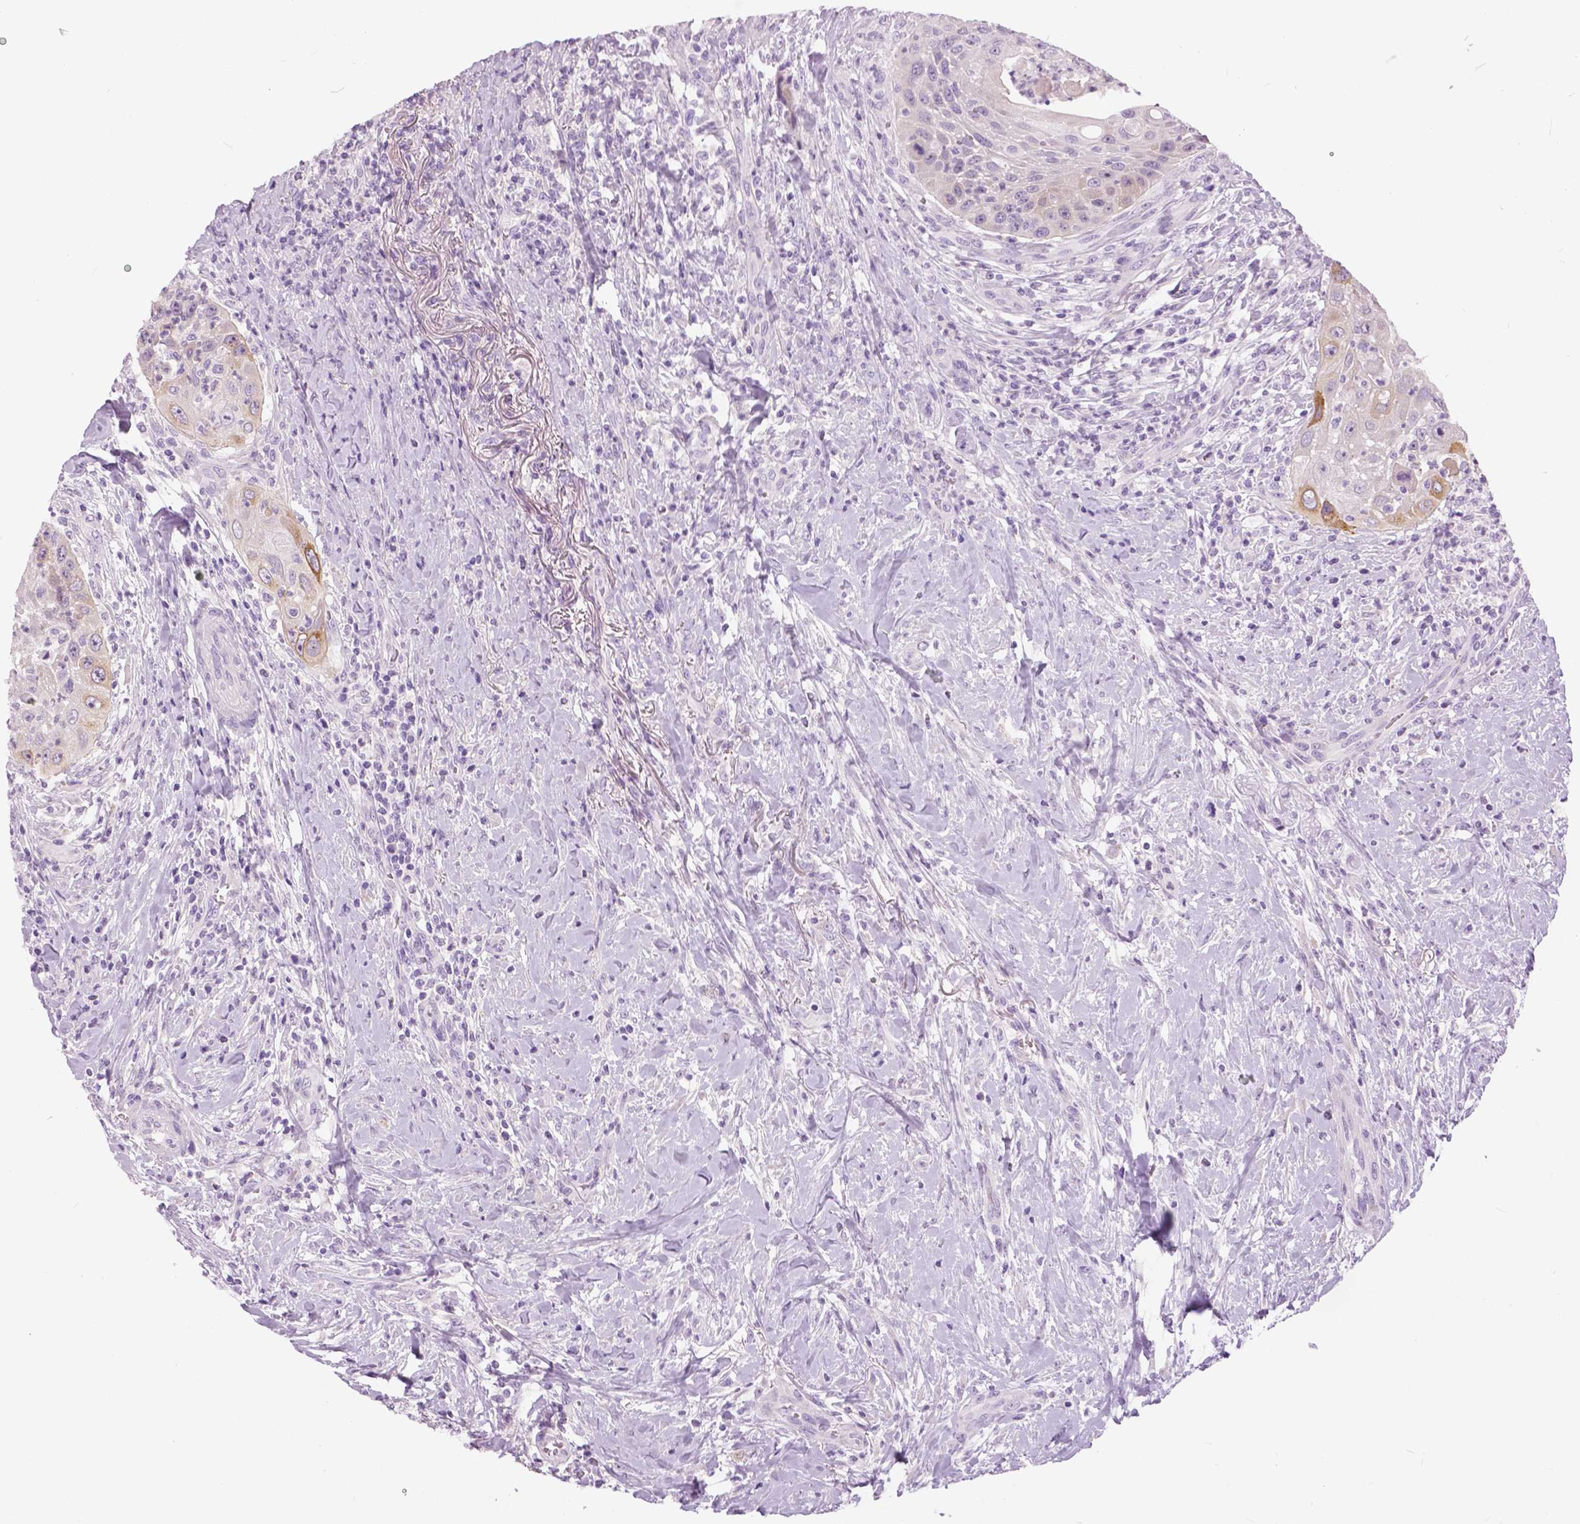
{"staining": {"intensity": "moderate", "quantity": "<25%", "location": "cytoplasmic/membranous"}, "tissue": "head and neck cancer", "cell_type": "Tumor cells", "image_type": "cancer", "snomed": [{"axis": "morphology", "description": "Squamous cell carcinoma, NOS"}, {"axis": "topography", "description": "Head-Neck"}], "caption": "Immunohistochemistry (IHC) micrograph of human head and neck squamous cell carcinoma stained for a protein (brown), which reveals low levels of moderate cytoplasmic/membranous staining in about <25% of tumor cells.", "gene": "TP53TG5", "patient": {"sex": "male", "age": 69}}